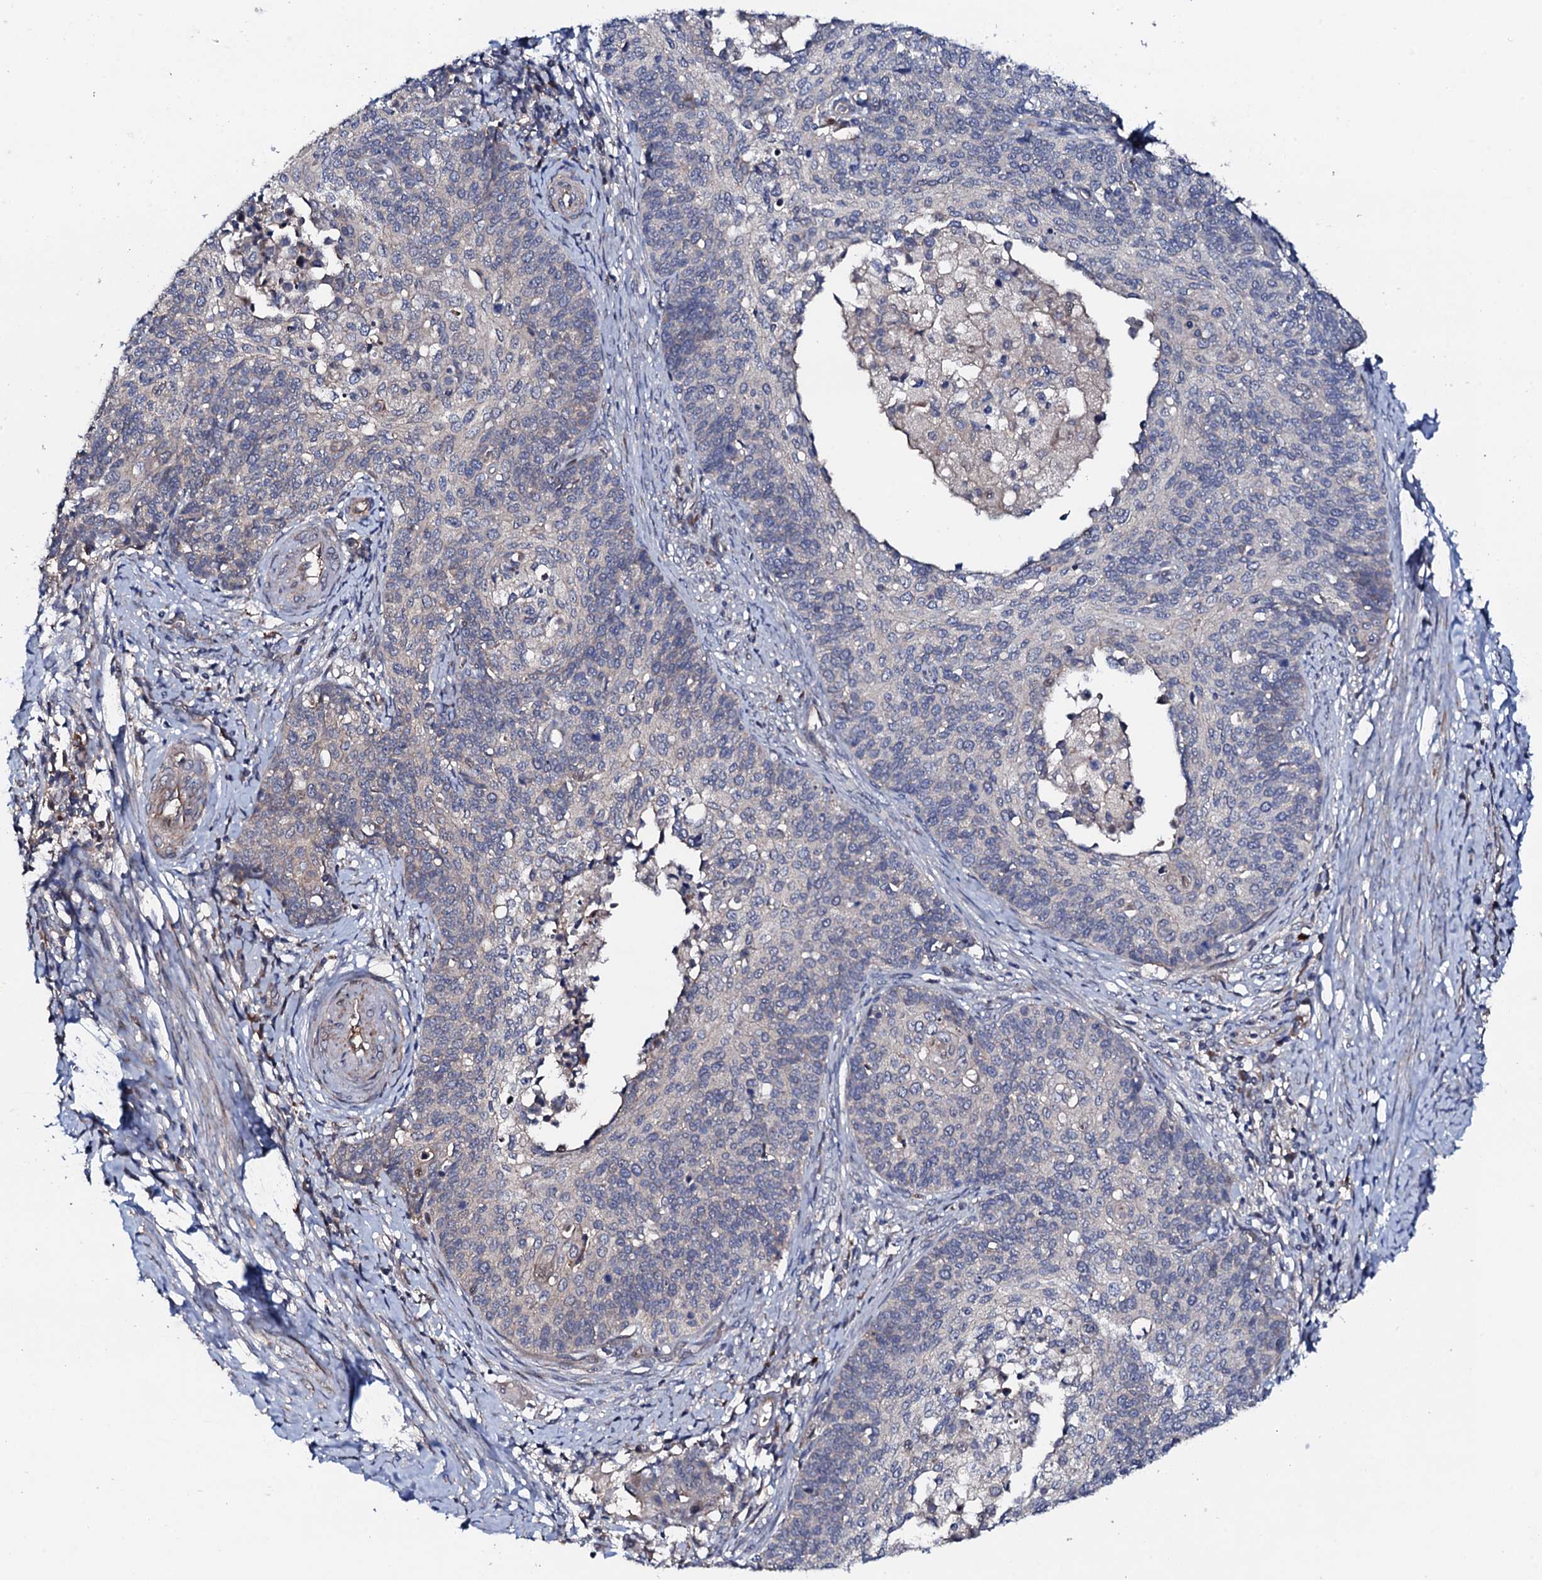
{"staining": {"intensity": "negative", "quantity": "none", "location": "none"}, "tissue": "cervical cancer", "cell_type": "Tumor cells", "image_type": "cancer", "snomed": [{"axis": "morphology", "description": "Squamous cell carcinoma, NOS"}, {"axis": "topography", "description": "Cervix"}], "caption": "High power microscopy micrograph of an immunohistochemistry (IHC) photomicrograph of cervical cancer, revealing no significant expression in tumor cells.", "gene": "CIAO2A", "patient": {"sex": "female", "age": 39}}